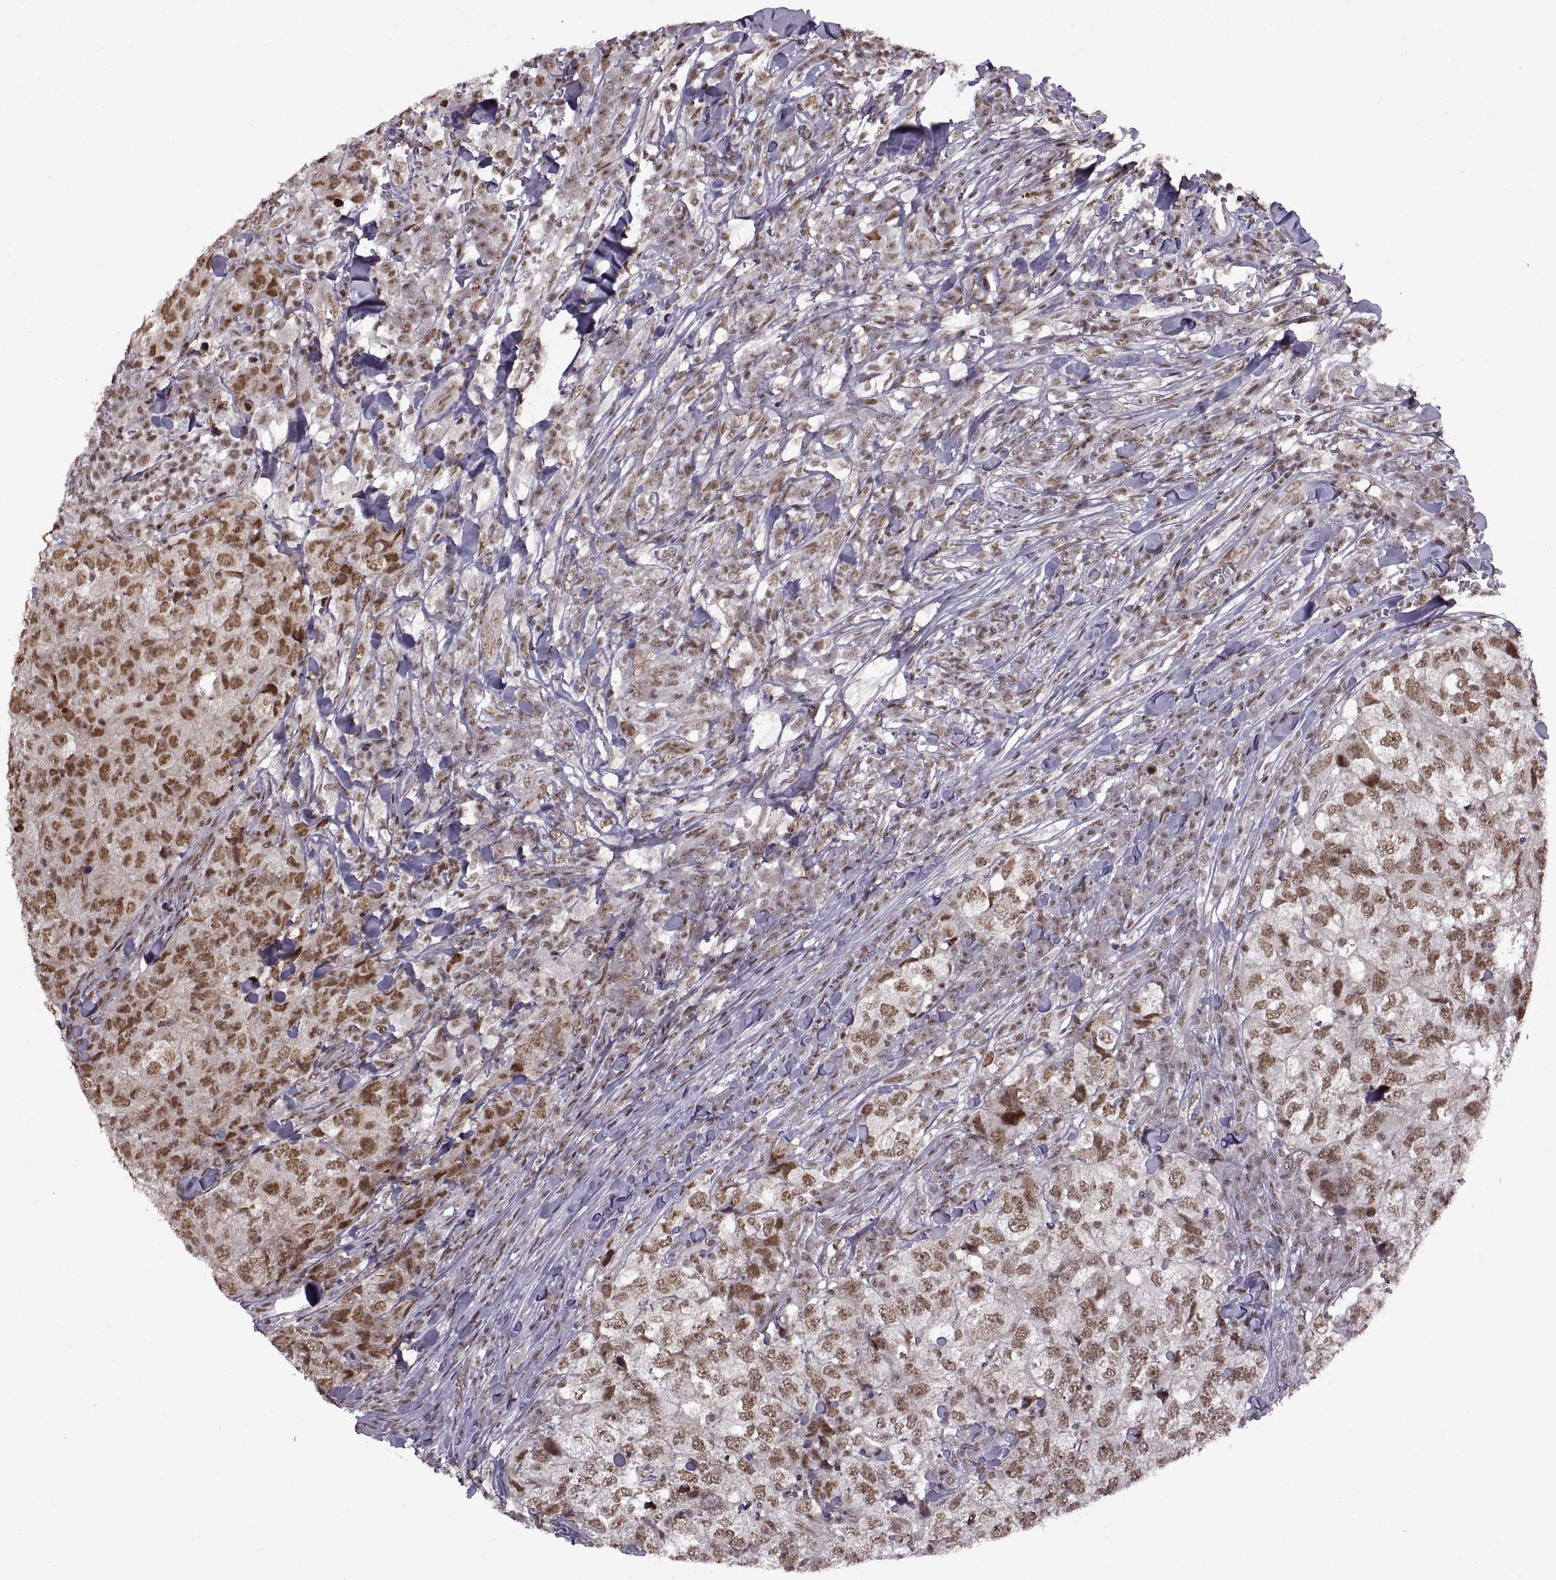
{"staining": {"intensity": "strong", "quantity": ">75%", "location": "nuclear"}, "tissue": "breast cancer", "cell_type": "Tumor cells", "image_type": "cancer", "snomed": [{"axis": "morphology", "description": "Duct carcinoma"}, {"axis": "topography", "description": "Breast"}], "caption": "Infiltrating ductal carcinoma (breast) stained for a protein exhibits strong nuclear positivity in tumor cells. Nuclei are stained in blue.", "gene": "MT1E", "patient": {"sex": "female", "age": 30}}